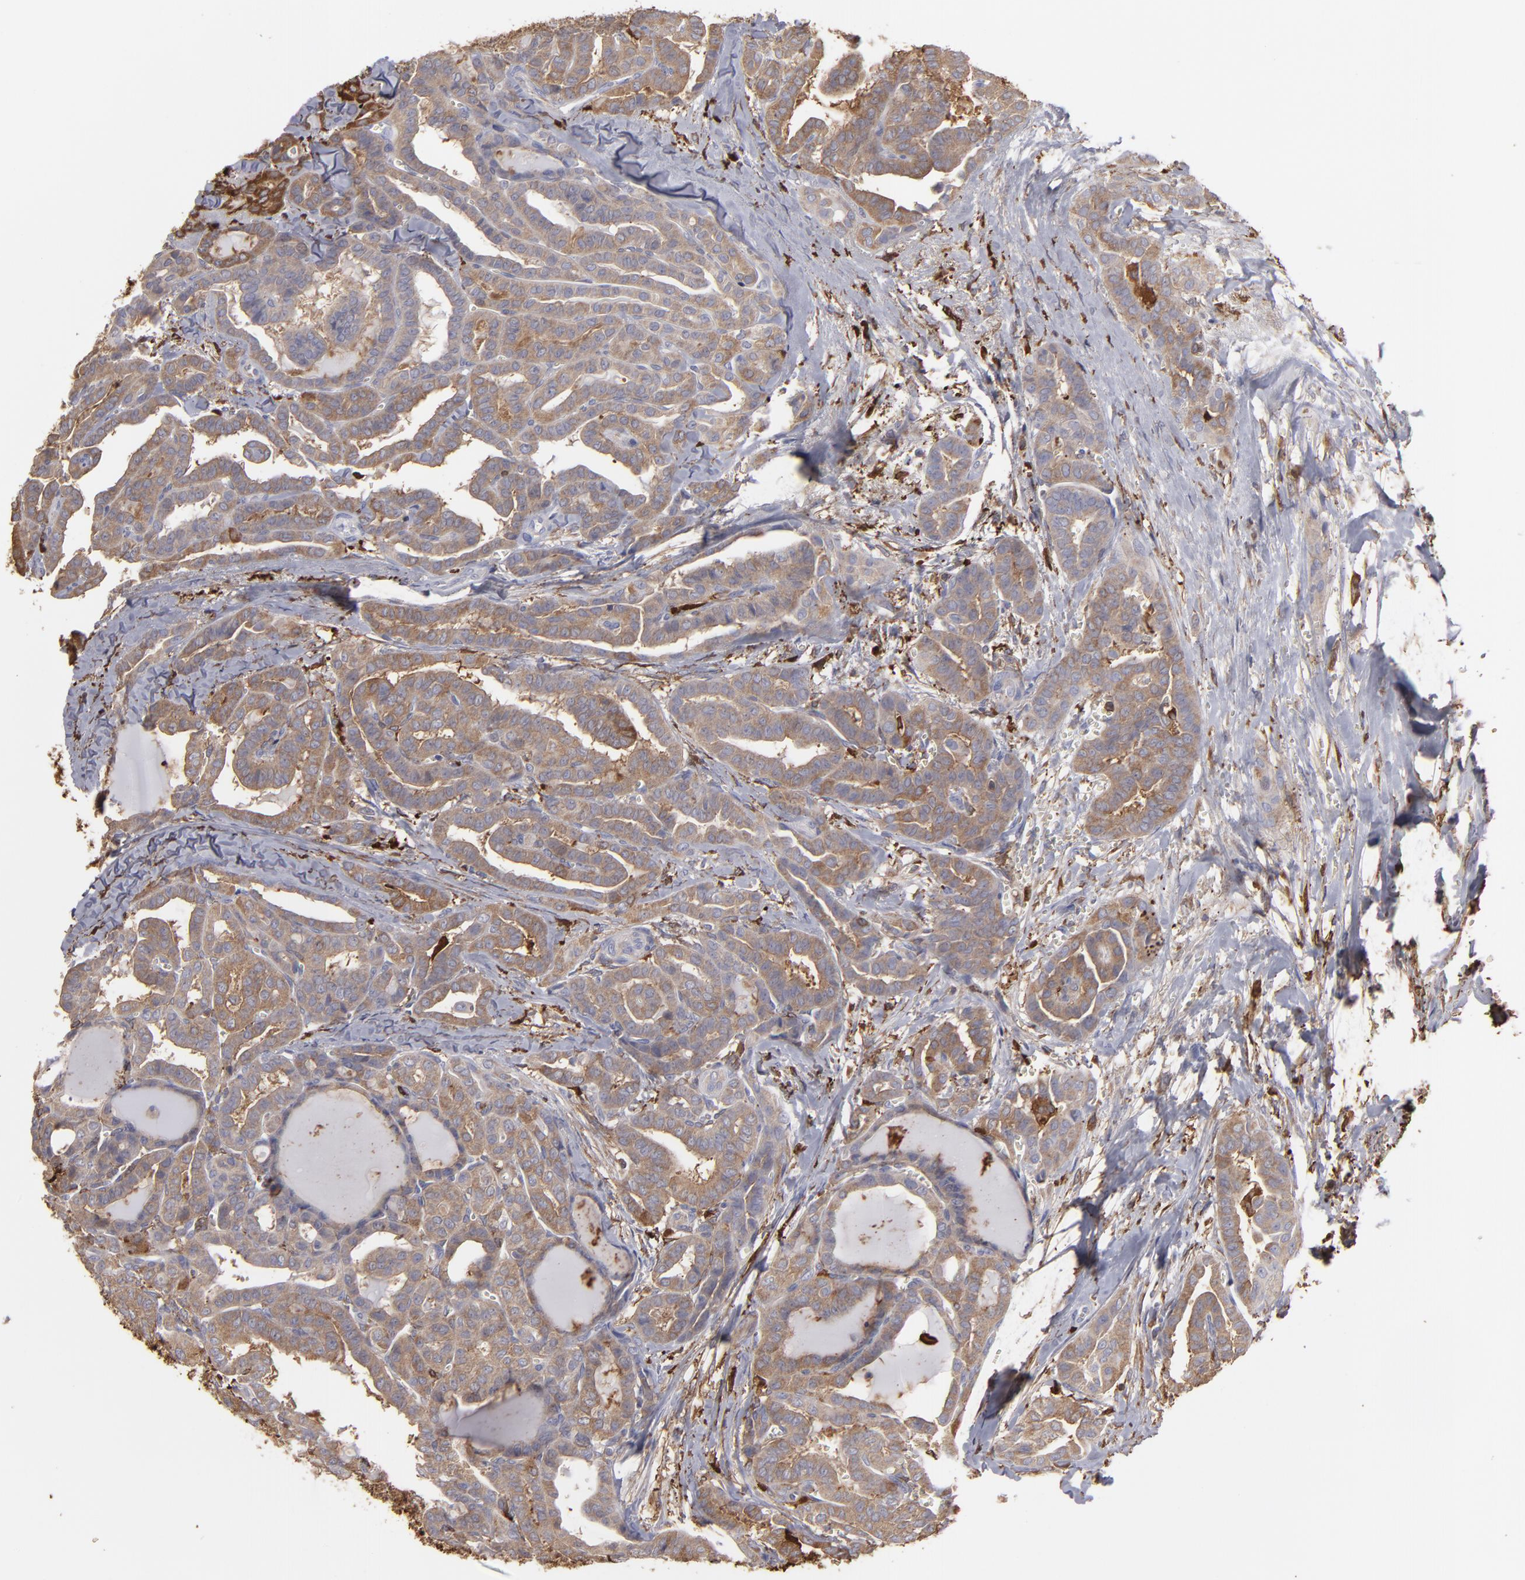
{"staining": {"intensity": "moderate", "quantity": ">75%", "location": "cytoplasmic/membranous"}, "tissue": "thyroid cancer", "cell_type": "Tumor cells", "image_type": "cancer", "snomed": [{"axis": "morphology", "description": "Carcinoma, NOS"}, {"axis": "topography", "description": "Thyroid gland"}], "caption": "An image showing moderate cytoplasmic/membranous positivity in about >75% of tumor cells in thyroid cancer (carcinoma), as visualized by brown immunohistochemical staining.", "gene": "ODC1", "patient": {"sex": "female", "age": 91}}